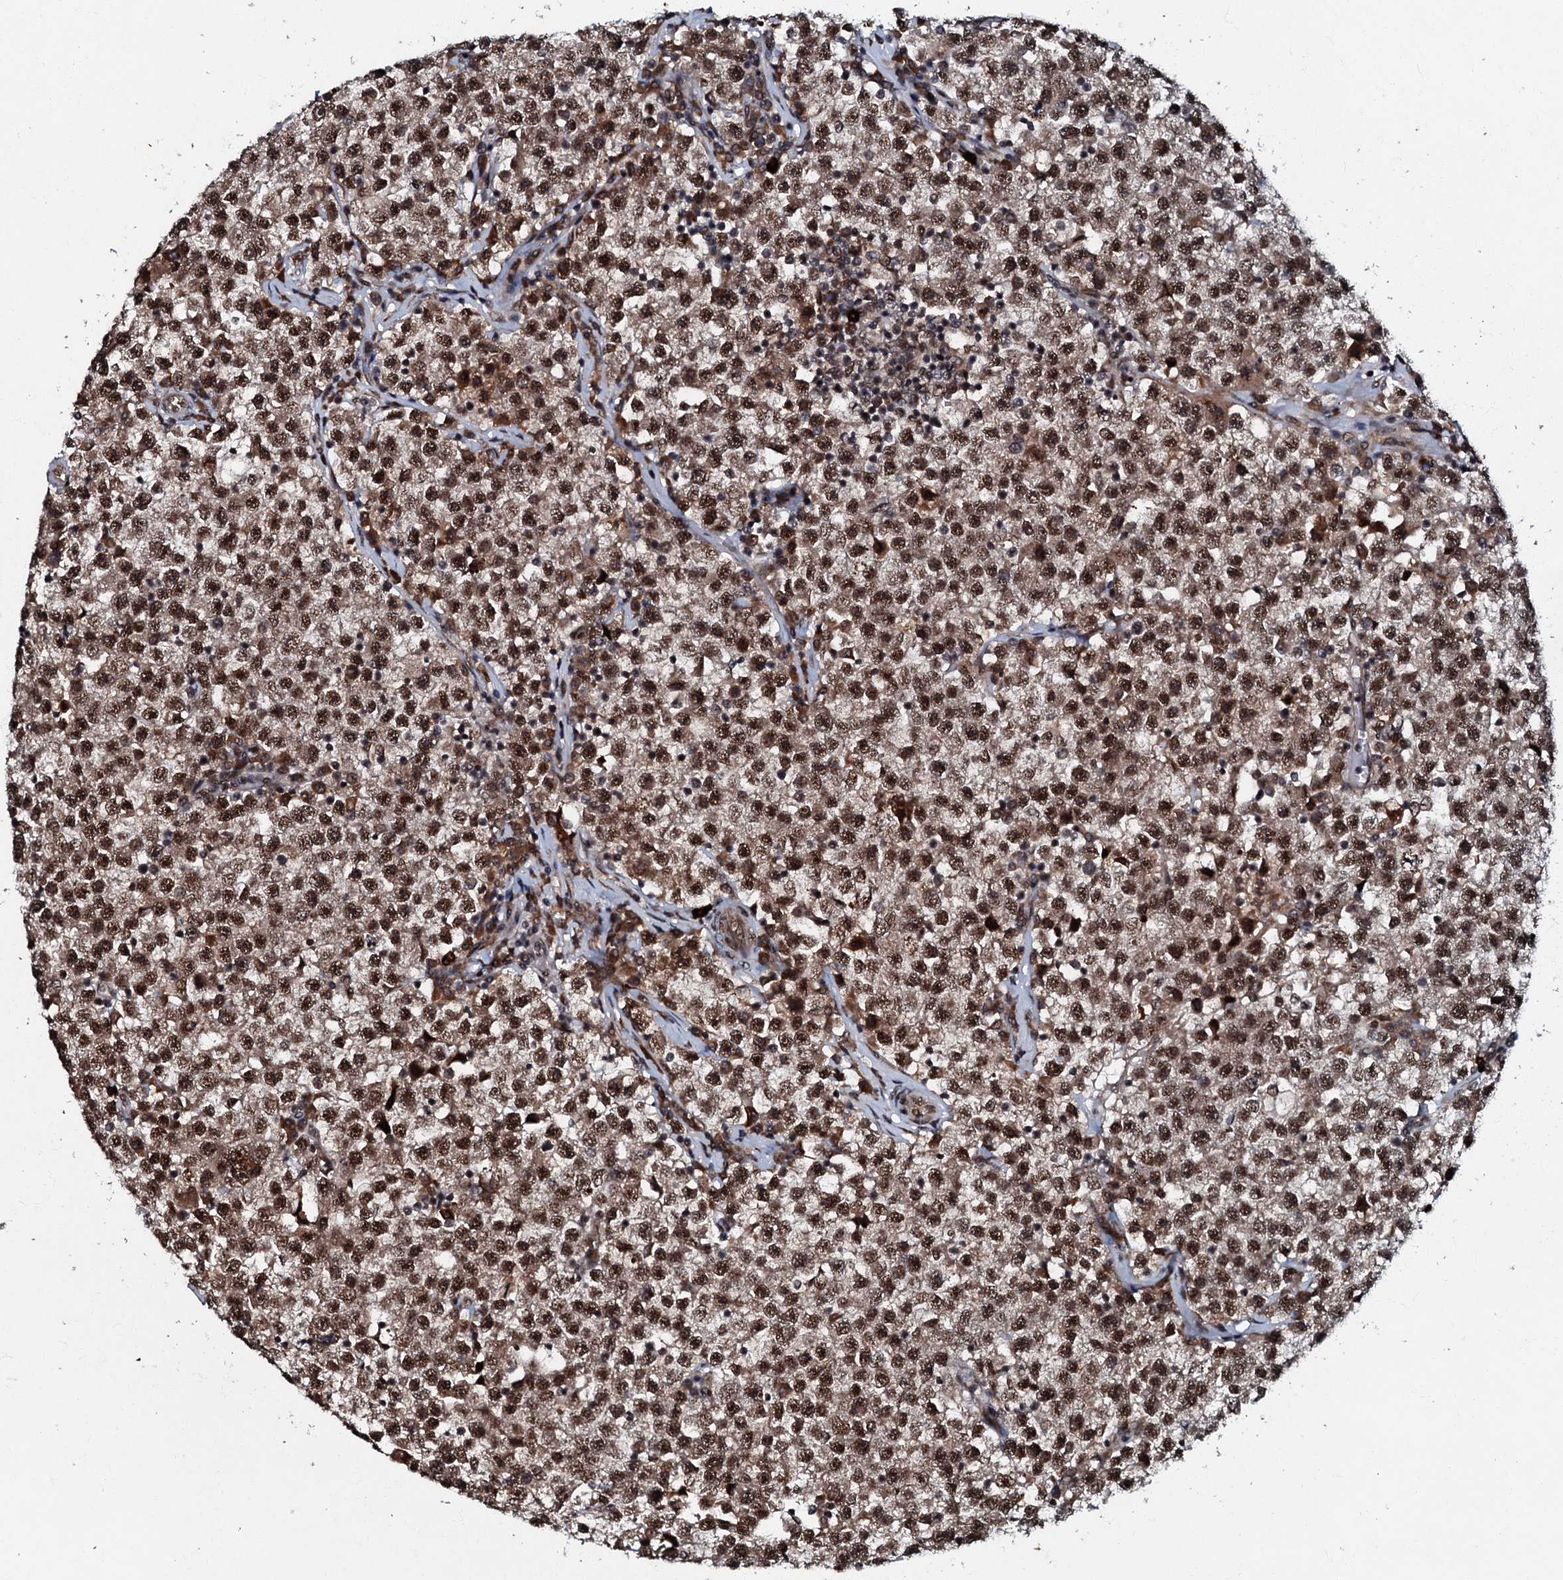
{"staining": {"intensity": "strong", "quantity": ">75%", "location": "nuclear"}, "tissue": "testis cancer", "cell_type": "Tumor cells", "image_type": "cancer", "snomed": [{"axis": "morphology", "description": "Seminoma, NOS"}, {"axis": "topography", "description": "Testis"}], "caption": "Protein staining shows strong nuclear expression in approximately >75% of tumor cells in testis cancer.", "gene": "C18orf32", "patient": {"sex": "male", "age": 22}}